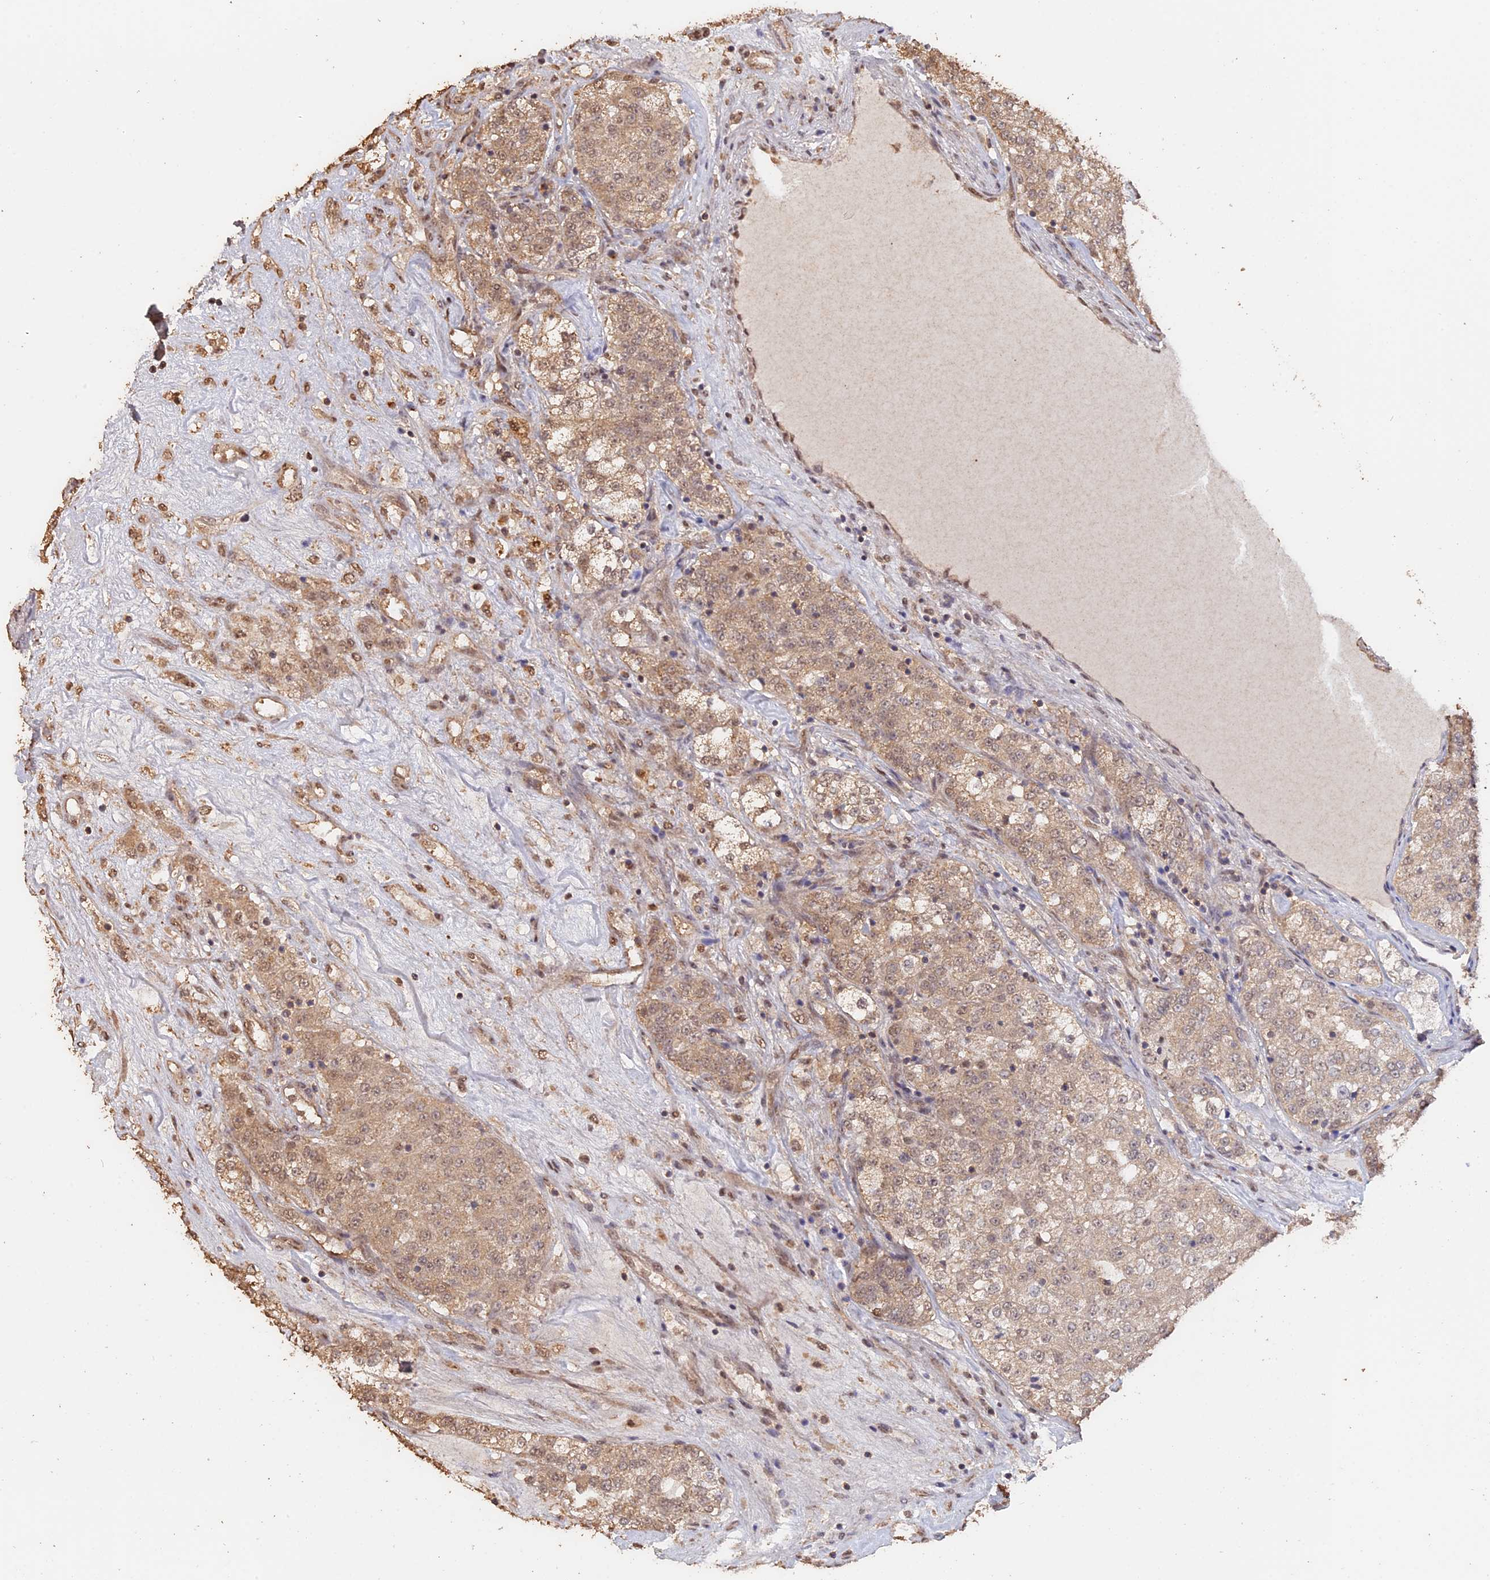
{"staining": {"intensity": "moderate", "quantity": "25%-75%", "location": "cytoplasmic/membranous,nuclear"}, "tissue": "renal cancer", "cell_type": "Tumor cells", "image_type": "cancer", "snomed": [{"axis": "morphology", "description": "Adenocarcinoma, NOS"}, {"axis": "topography", "description": "Kidney"}], "caption": "Human renal cancer (adenocarcinoma) stained for a protein (brown) shows moderate cytoplasmic/membranous and nuclear positive staining in approximately 25%-75% of tumor cells.", "gene": "PSMC6", "patient": {"sex": "female", "age": 63}}